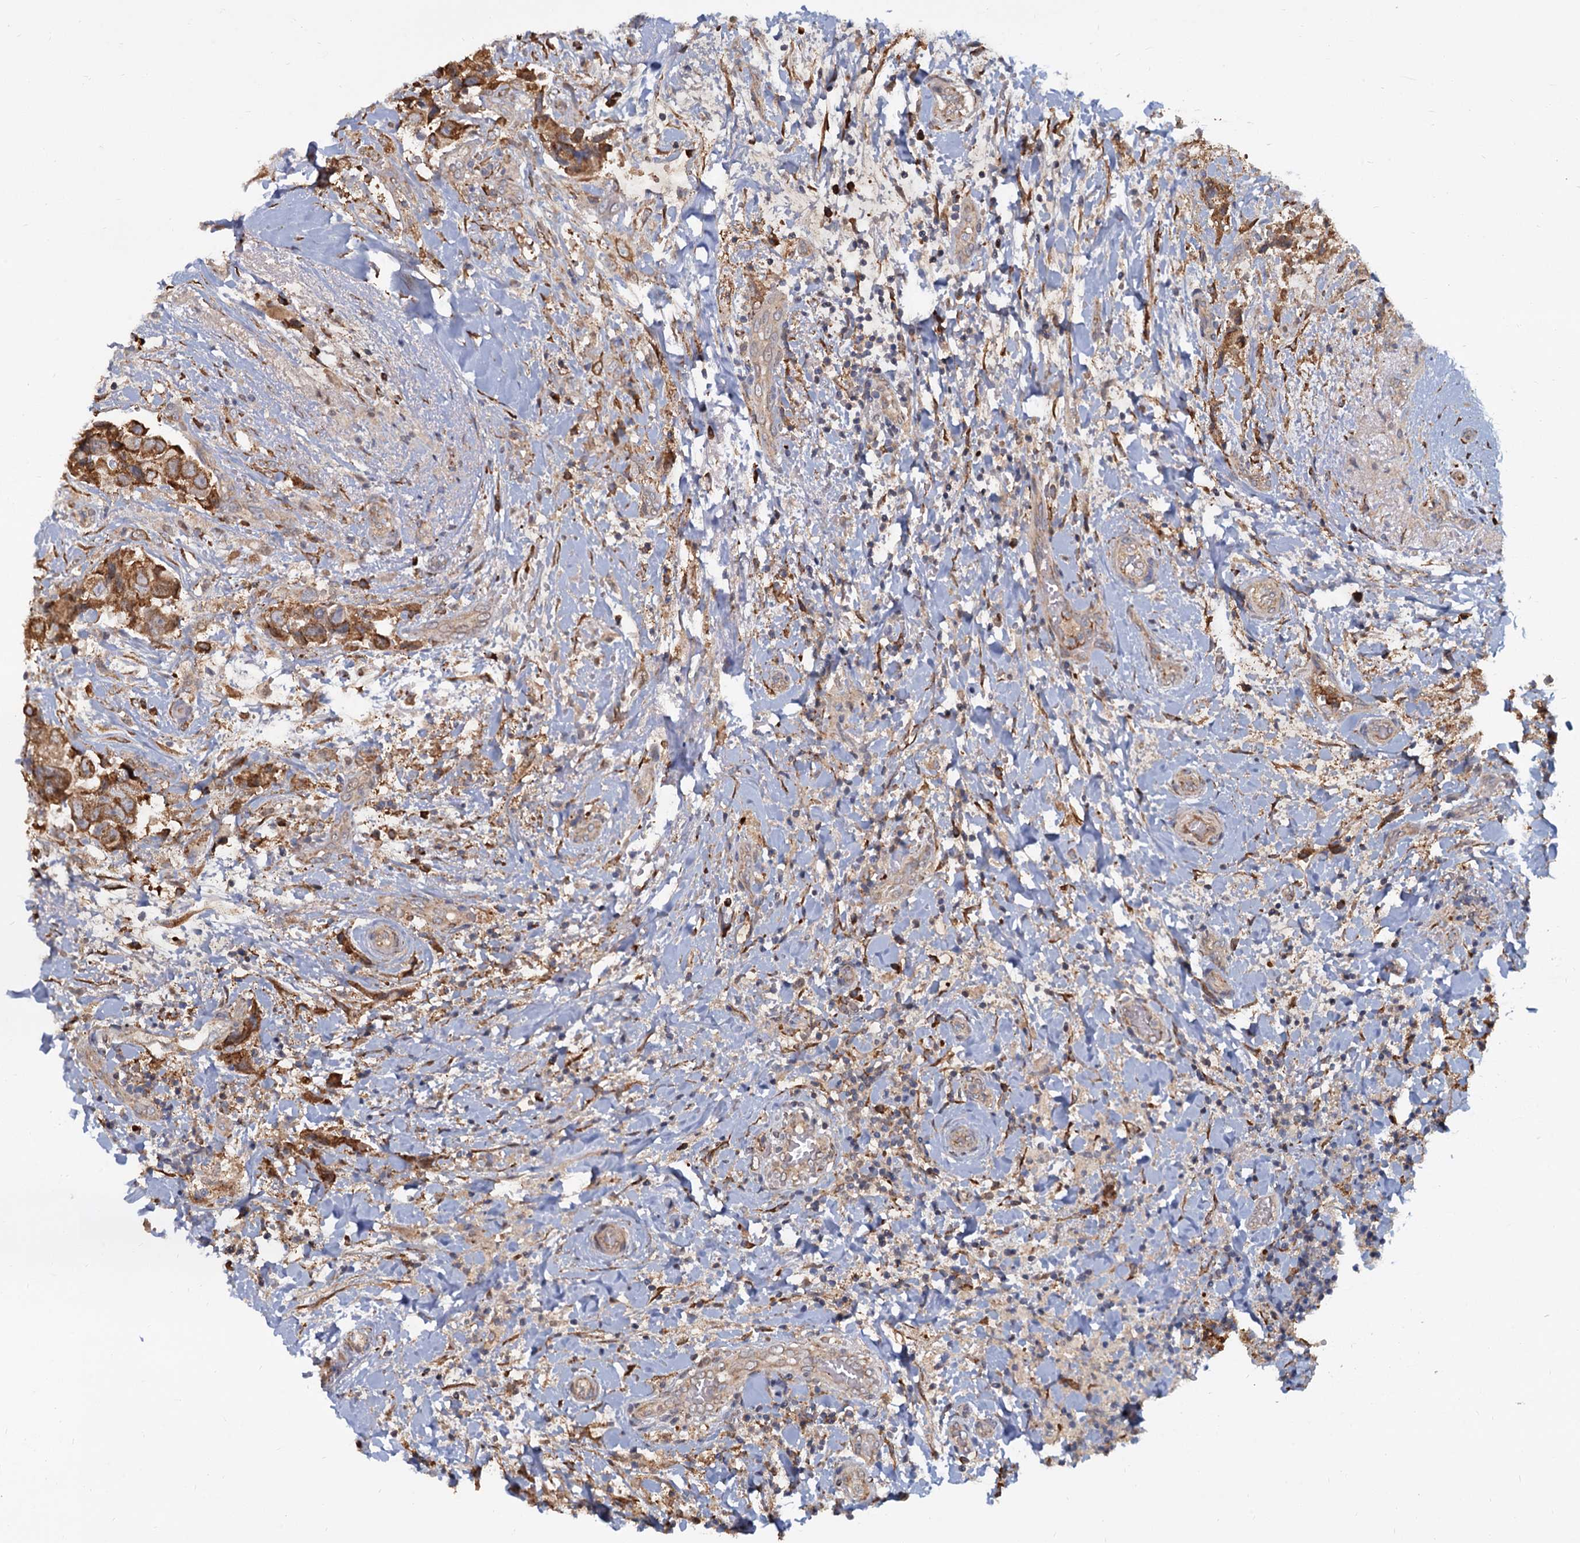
{"staining": {"intensity": "moderate", "quantity": ">75%", "location": "cytoplasmic/membranous"}, "tissue": "breast cancer", "cell_type": "Tumor cells", "image_type": "cancer", "snomed": [{"axis": "morphology", "description": "Normal tissue, NOS"}, {"axis": "morphology", "description": "Duct carcinoma"}, {"axis": "topography", "description": "Breast"}], "caption": "Moderate cytoplasmic/membranous staining for a protein is appreciated in approximately >75% of tumor cells of breast cancer (invasive ductal carcinoma) using IHC.", "gene": "LRRC51", "patient": {"sex": "female", "age": 62}}